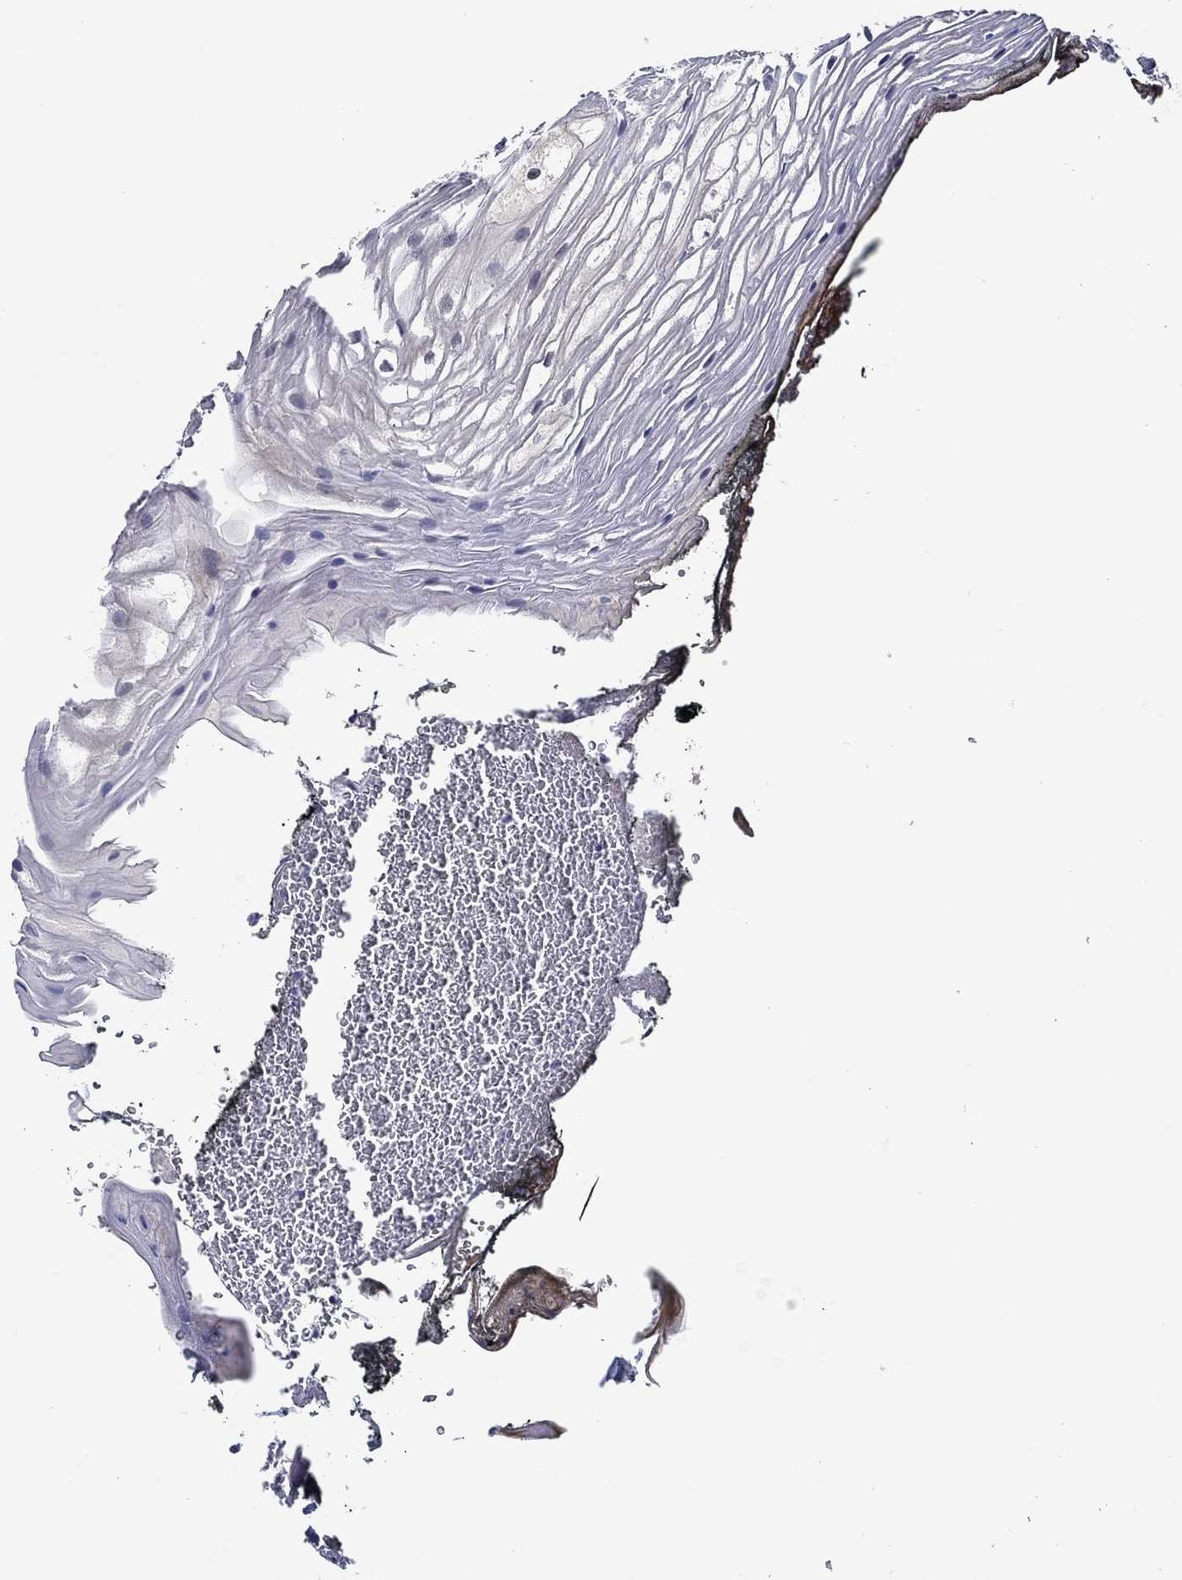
{"staining": {"intensity": "negative", "quantity": "none", "location": "none"}, "tissue": "oral mucosa", "cell_type": "Squamous epithelial cells", "image_type": "normal", "snomed": [{"axis": "morphology", "description": "Normal tissue, NOS"}, {"axis": "morphology", "description": "Squamous cell carcinoma, NOS"}, {"axis": "topography", "description": "Oral tissue"}, {"axis": "topography", "description": "Head-Neck"}], "caption": "Immunohistochemical staining of unremarkable oral mucosa demonstrates no significant expression in squamous epithelial cells. The staining is performed using DAB (3,3'-diaminobenzidine) brown chromogen with nuclei counter-stained in using hematoxylin.", "gene": "MC2R", "patient": {"sex": "male", "age": 65}}